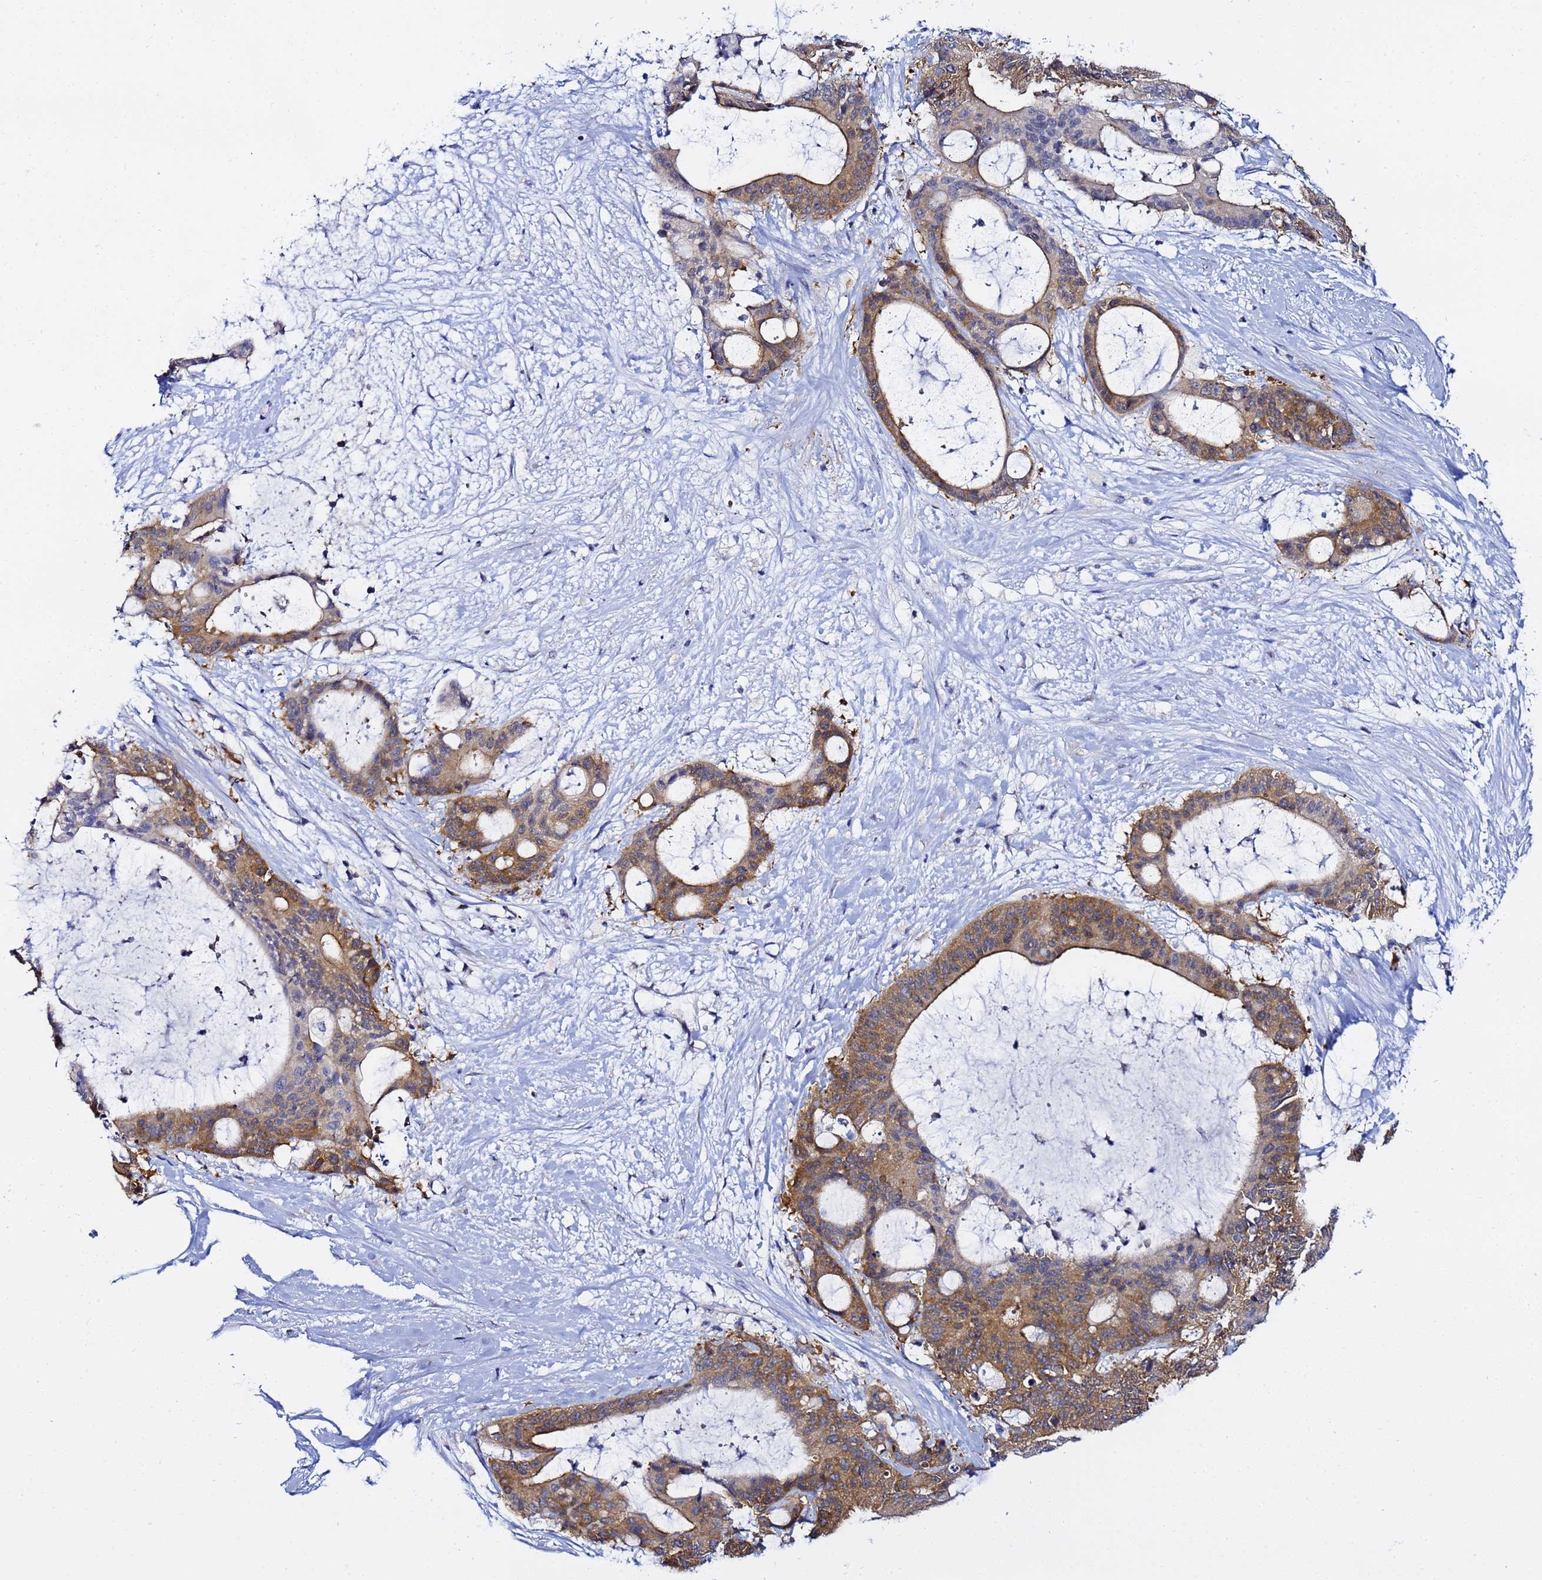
{"staining": {"intensity": "moderate", "quantity": ">75%", "location": "cytoplasmic/membranous"}, "tissue": "liver cancer", "cell_type": "Tumor cells", "image_type": "cancer", "snomed": [{"axis": "morphology", "description": "Normal tissue, NOS"}, {"axis": "morphology", "description": "Cholangiocarcinoma"}, {"axis": "topography", "description": "Liver"}, {"axis": "topography", "description": "Peripheral nerve tissue"}], "caption": "A brown stain highlights moderate cytoplasmic/membranous expression of a protein in cholangiocarcinoma (liver) tumor cells.", "gene": "LENG1", "patient": {"sex": "female", "age": 73}}